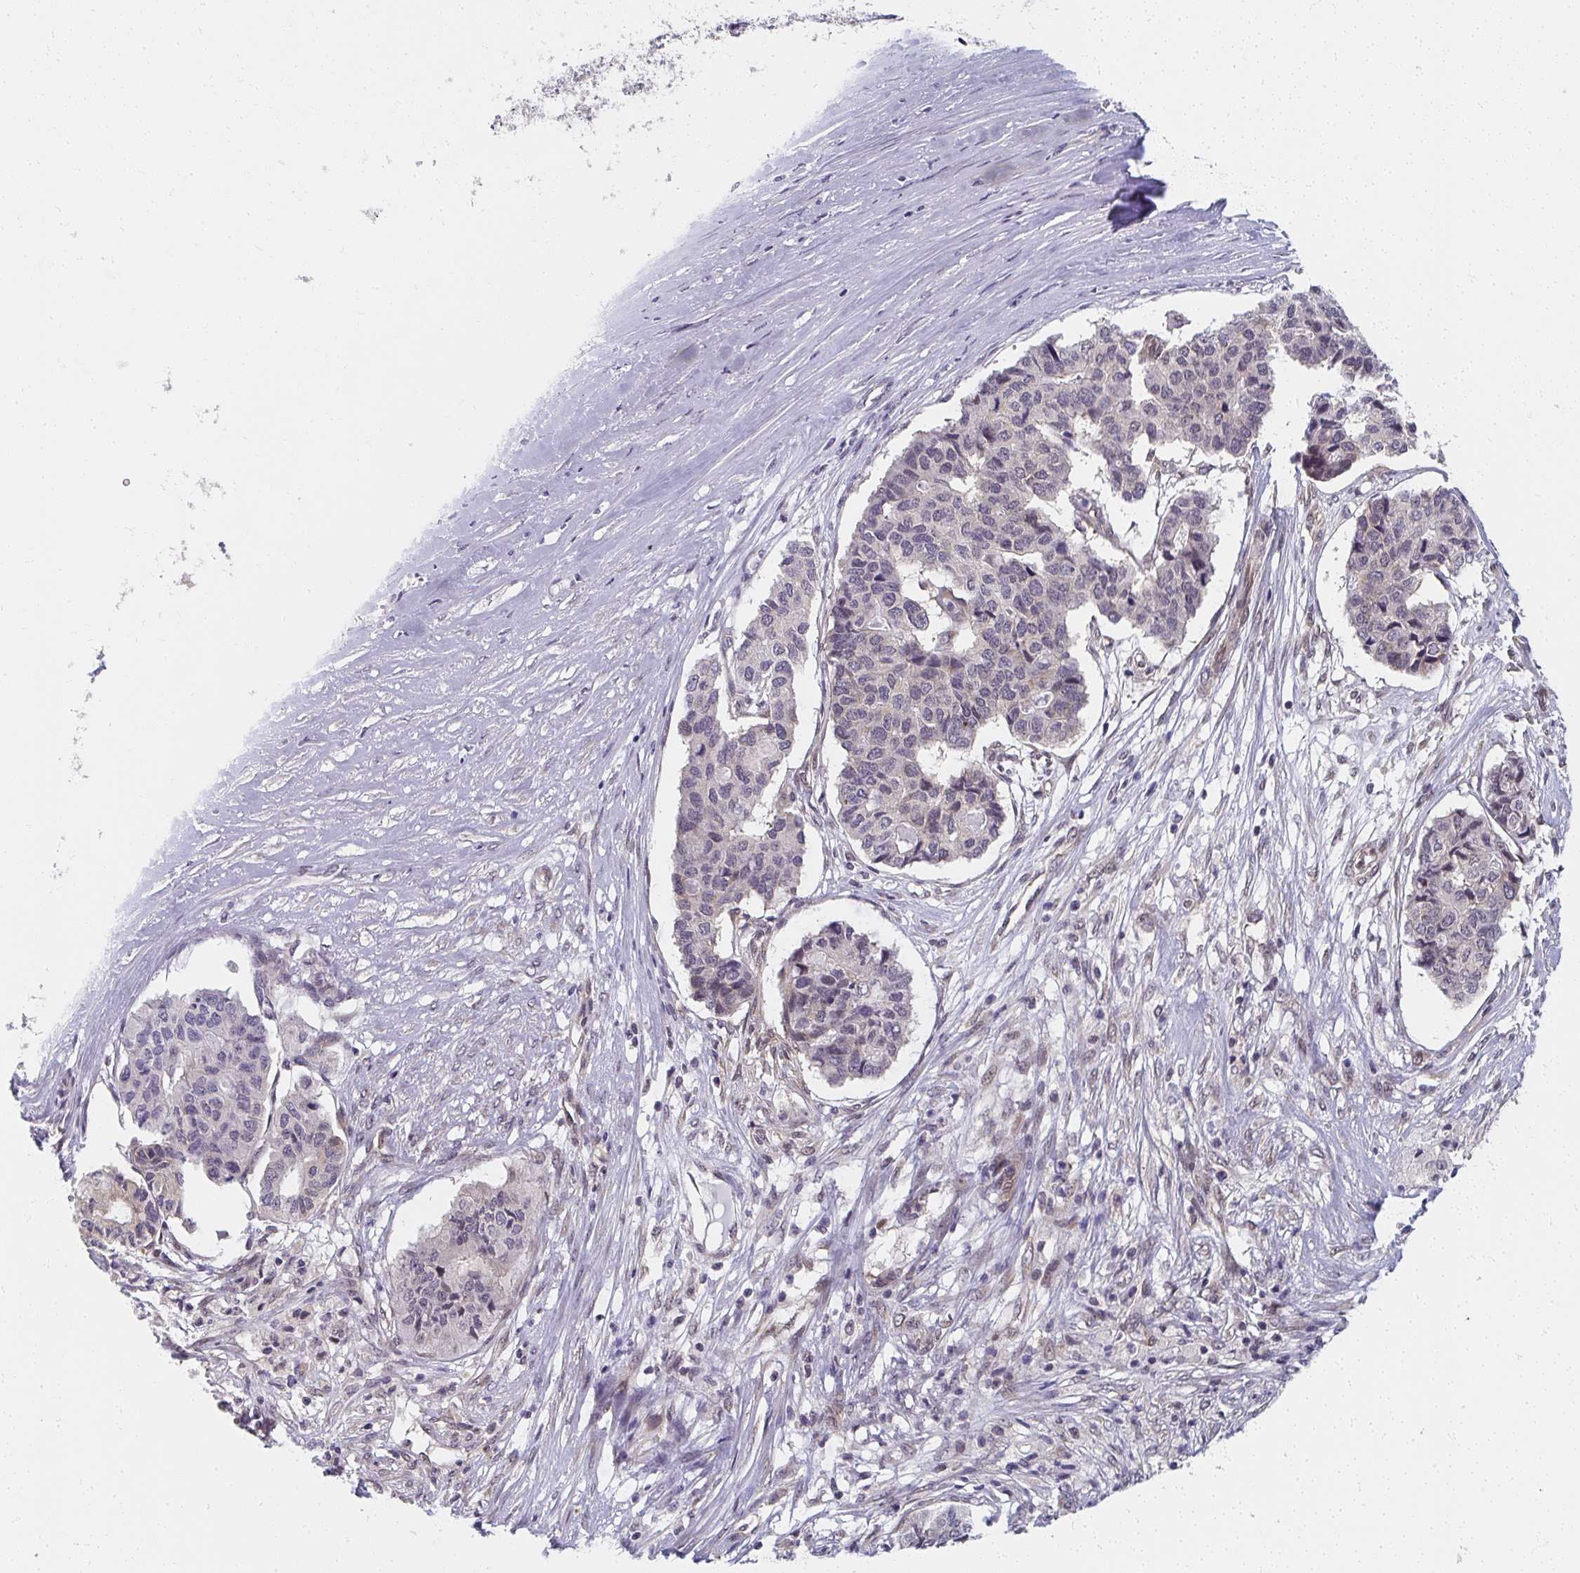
{"staining": {"intensity": "weak", "quantity": "<25%", "location": "nuclear"}, "tissue": "pancreatic cancer", "cell_type": "Tumor cells", "image_type": "cancer", "snomed": [{"axis": "morphology", "description": "Adenocarcinoma, NOS"}, {"axis": "topography", "description": "Pancreas"}], "caption": "Pancreatic cancer was stained to show a protein in brown. There is no significant expression in tumor cells. (Brightfield microscopy of DAB (3,3'-diaminobenzidine) immunohistochemistry at high magnification).", "gene": "SYNCRIP", "patient": {"sex": "male", "age": 50}}